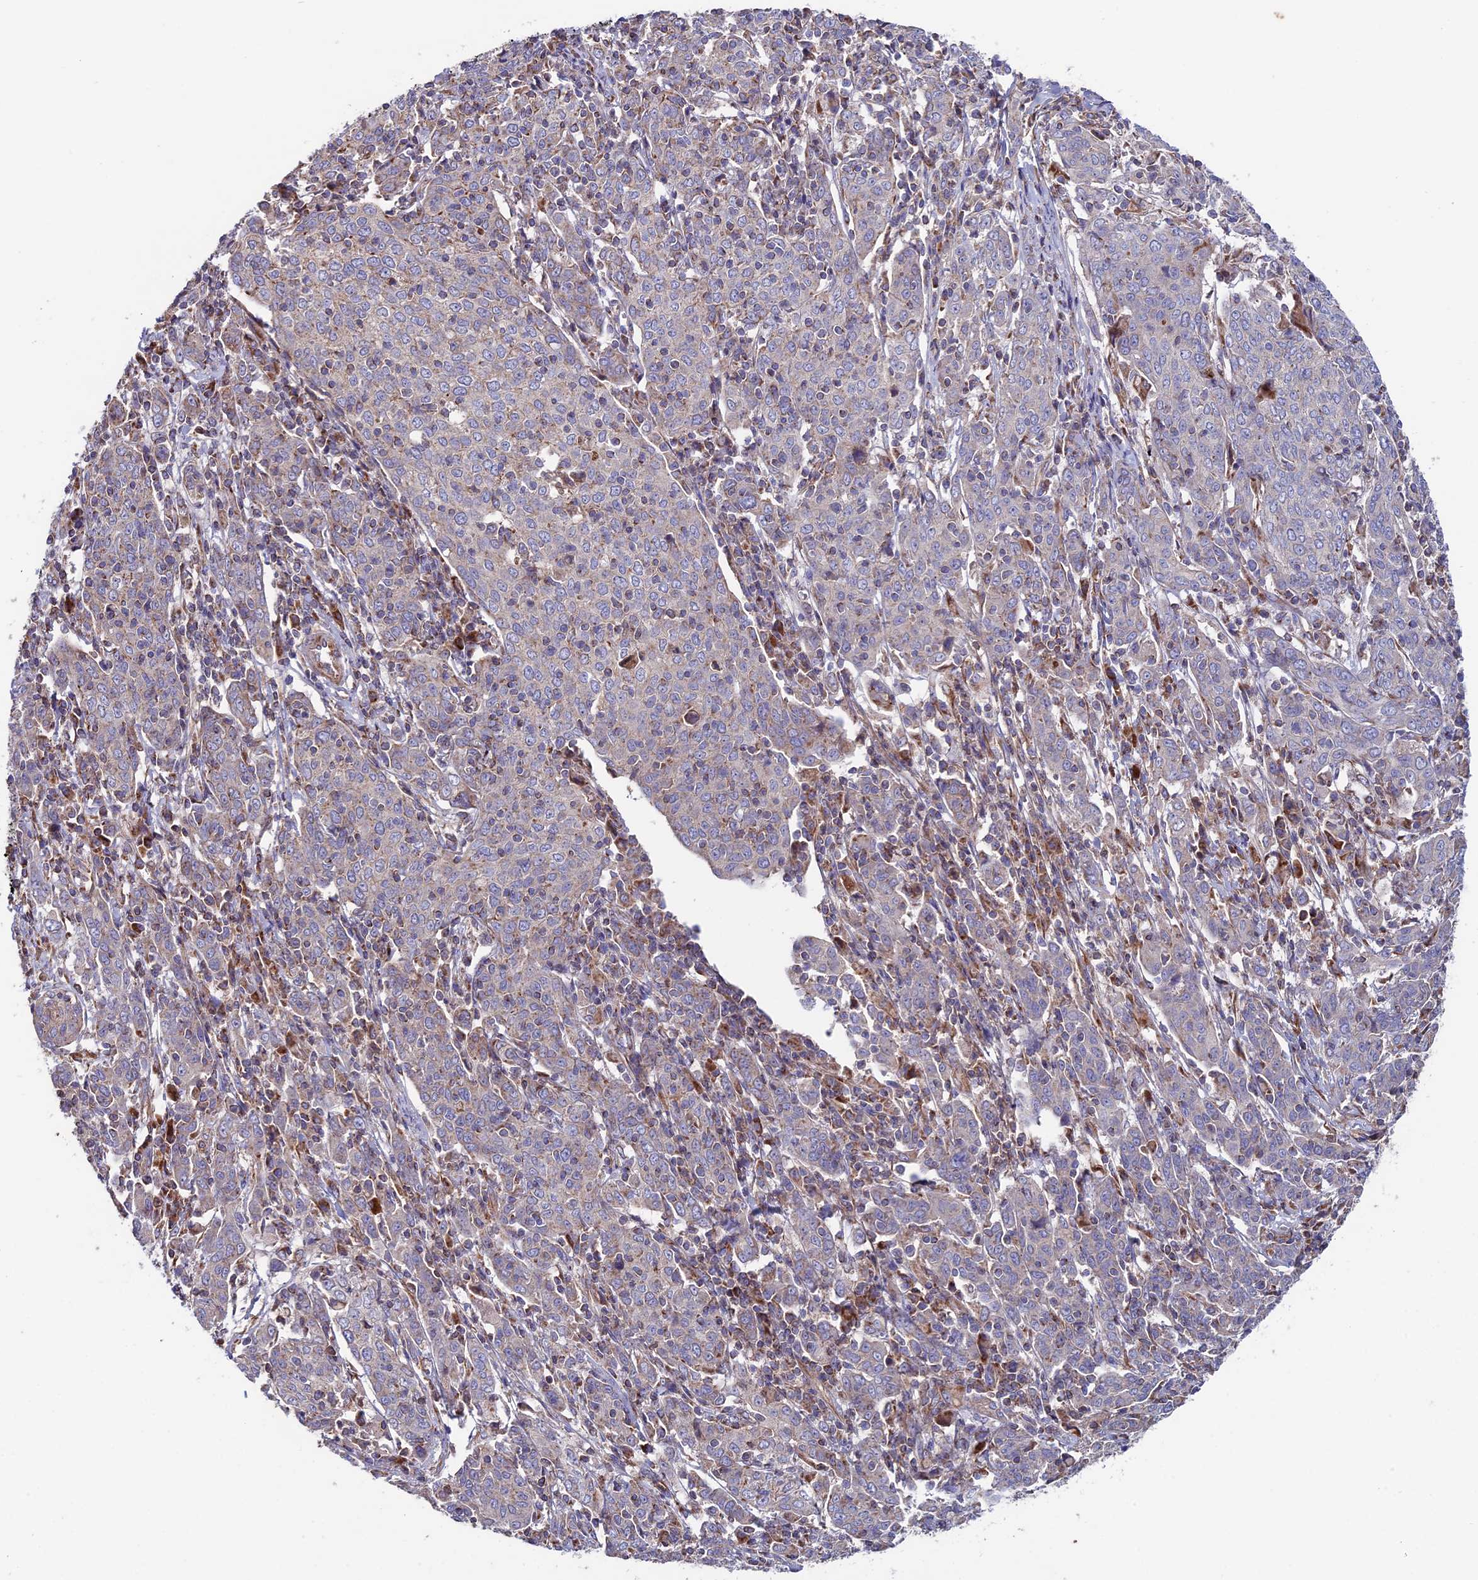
{"staining": {"intensity": "weak", "quantity": "25%-75%", "location": "cytoplasmic/membranous"}, "tissue": "cervical cancer", "cell_type": "Tumor cells", "image_type": "cancer", "snomed": [{"axis": "morphology", "description": "Squamous cell carcinoma, NOS"}, {"axis": "topography", "description": "Cervix"}], "caption": "Immunohistochemical staining of human squamous cell carcinoma (cervical) exhibits low levels of weak cytoplasmic/membranous protein positivity in approximately 25%-75% of tumor cells.", "gene": "SLC15A5", "patient": {"sex": "female", "age": 67}}